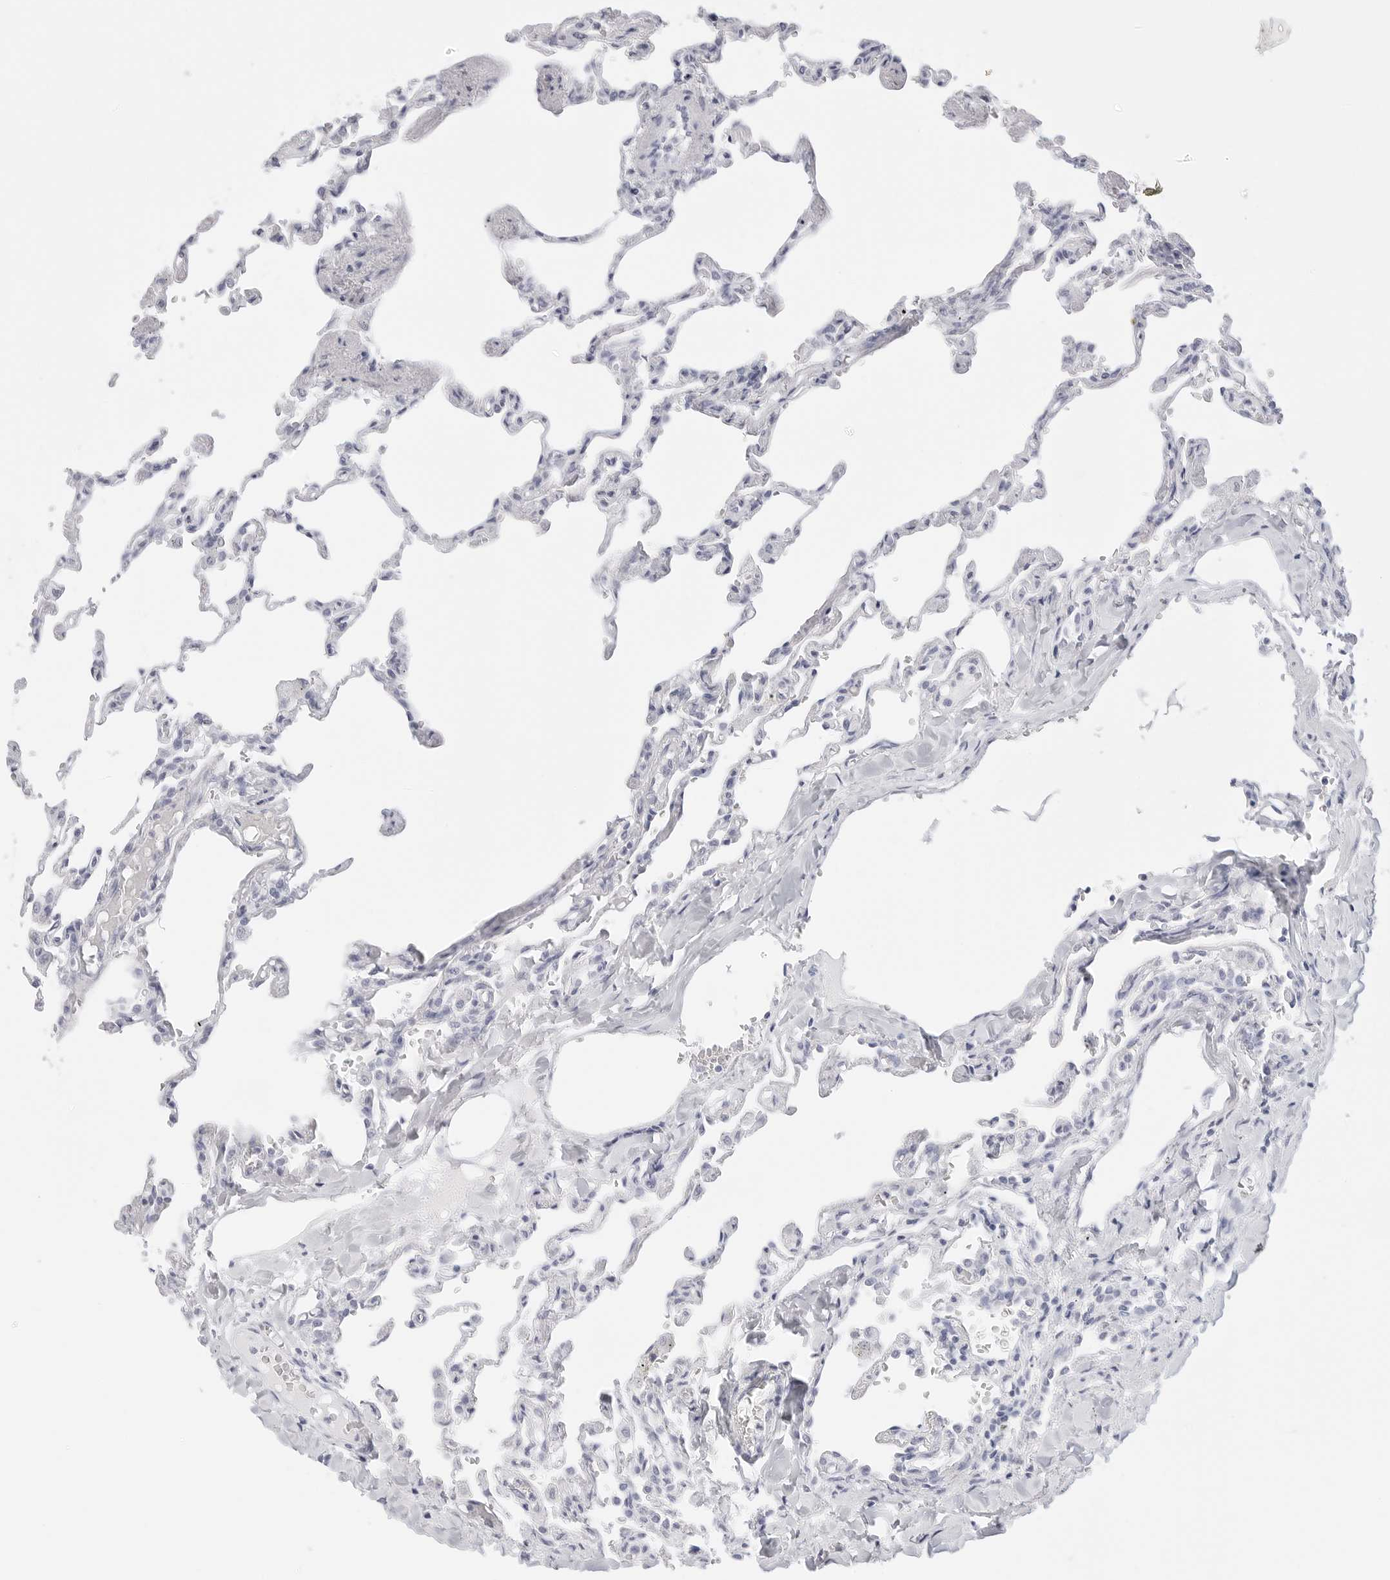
{"staining": {"intensity": "negative", "quantity": "none", "location": "none"}, "tissue": "lung", "cell_type": "Alveolar cells", "image_type": "normal", "snomed": [{"axis": "morphology", "description": "Normal tissue, NOS"}, {"axis": "topography", "description": "Lung"}], "caption": "An image of human lung is negative for staining in alveolar cells. Brightfield microscopy of immunohistochemistry stained with DAB (3,3'-diaminobenzidine) (brown) and hematoxylin (blue), captured at high magnification.", "gene": "HMGCS2", "patient": {"sex": "male", "age": 21}}